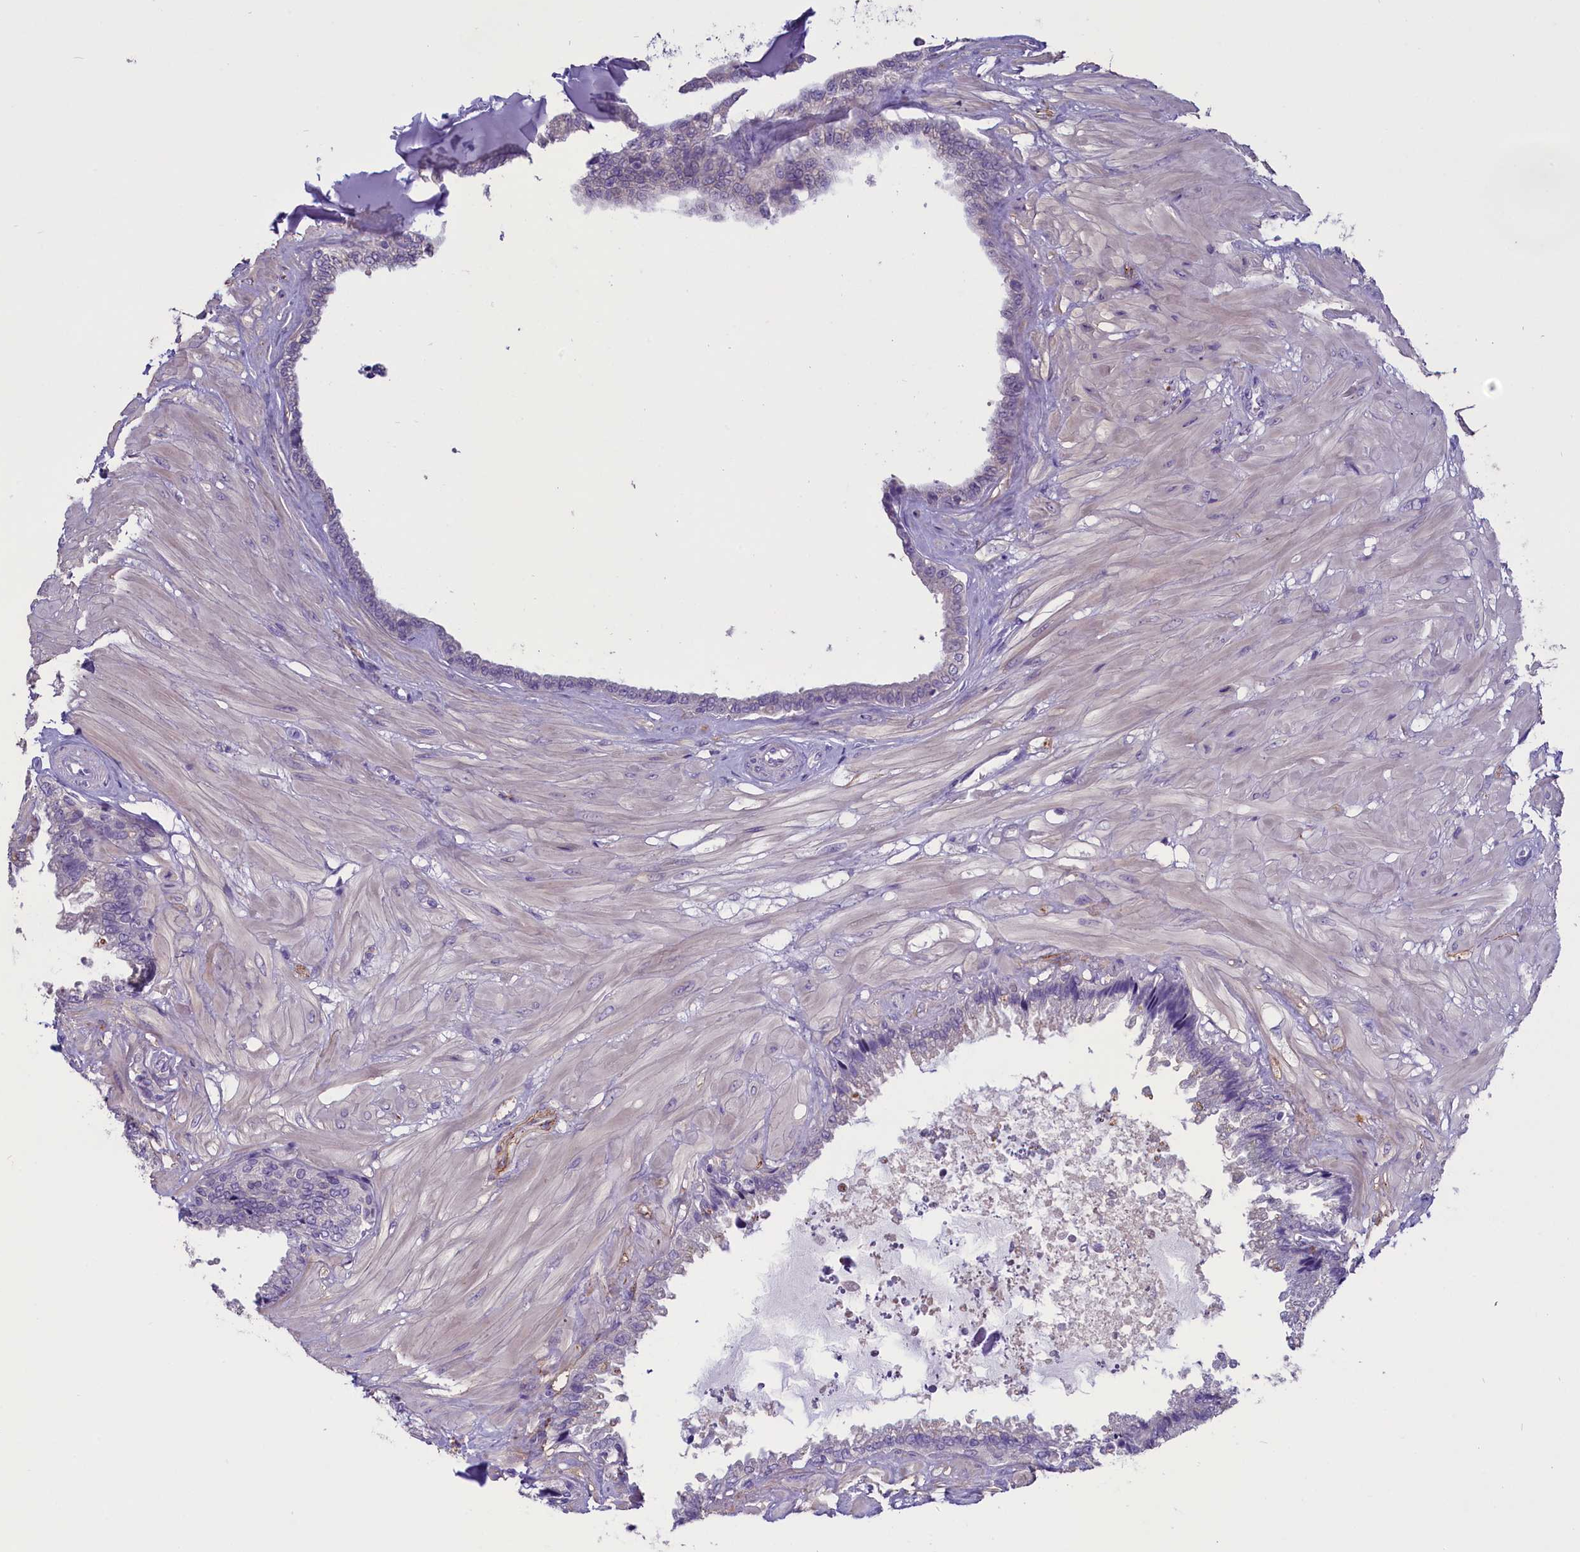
{"staining": {"intensity": "negative", "quantity": "none", "location": "none"}, "tissue": "seminal vesicle", "cell_type": "Glandular cells", "image_type": "normal", "snomed": [{"axis": "morphology", "description": "Normal tissue, NOS"}, {"axis": "topography", "description": "Seminal veicle"}], "caption": "This photomicrograph is of unremarkable seminal vesicle stained with IHC to label a protein in brown with the nuclei are counter-stained blue. There is no expression in glandular cells.", "gene": "ENPP6", "patient": {"sex": "male", "age": 46}}